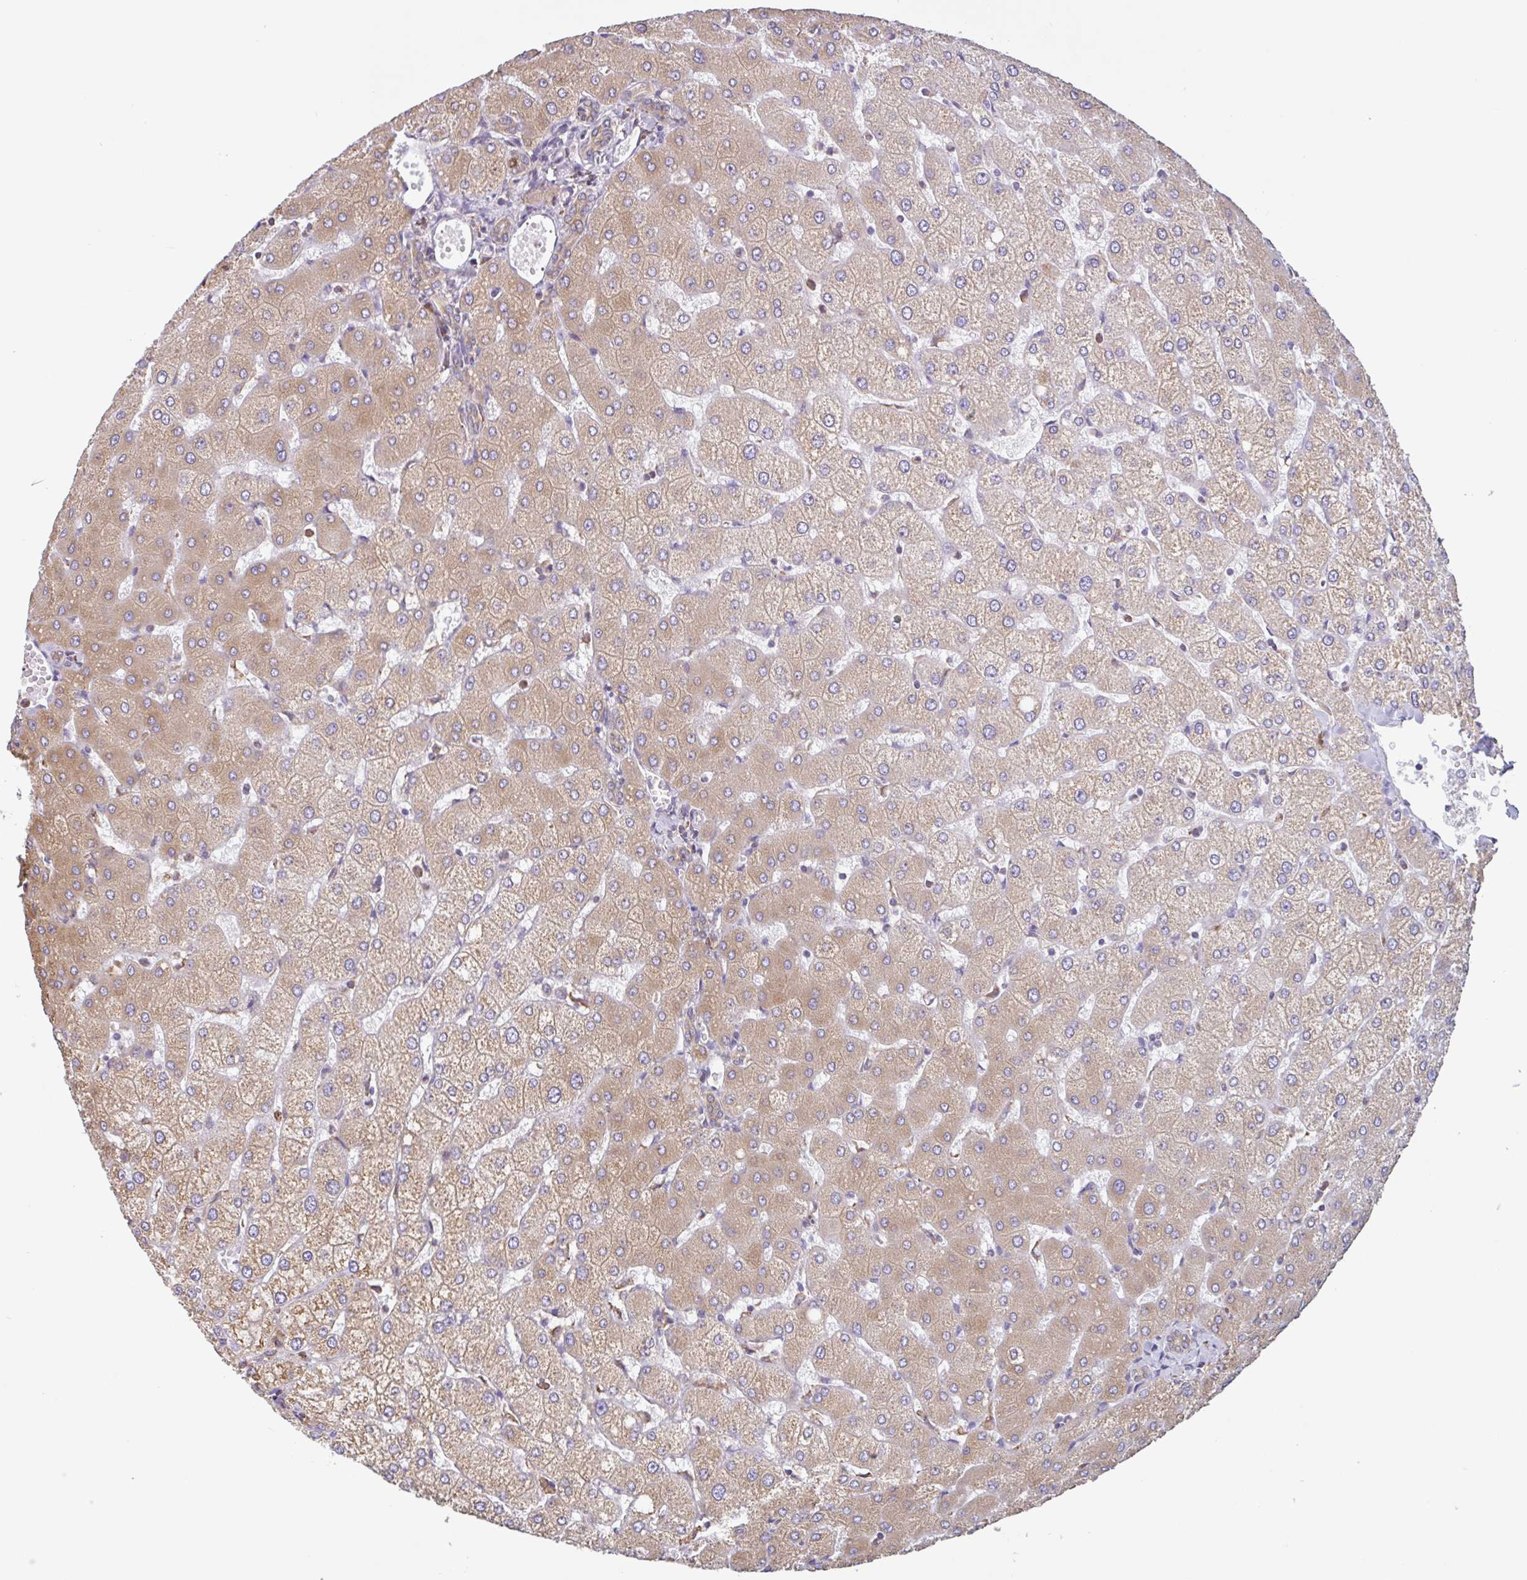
{"staining": {"intensity": "weak", "quantity": ">75%", "location": "cytoplasmic/membranous"}, "tissue": "liver", "cell_type": "Cholangiocytes", "image_type": "normal", "snomed": [{"axis": "morphology", "description": "Normal tissue, NOS"}, {"axis": "topography", "description": "Liver"}], "caption": "Brown immunohistochemical staining in normal human liver reveals weak cytoplasmic/membranous staining in about >75% of cholangiocytes. (DAB = brown stain, brightfield microscopy at high magnification).", "gene": "DOK4", "patient": {"sex": "female", "age": 54}}